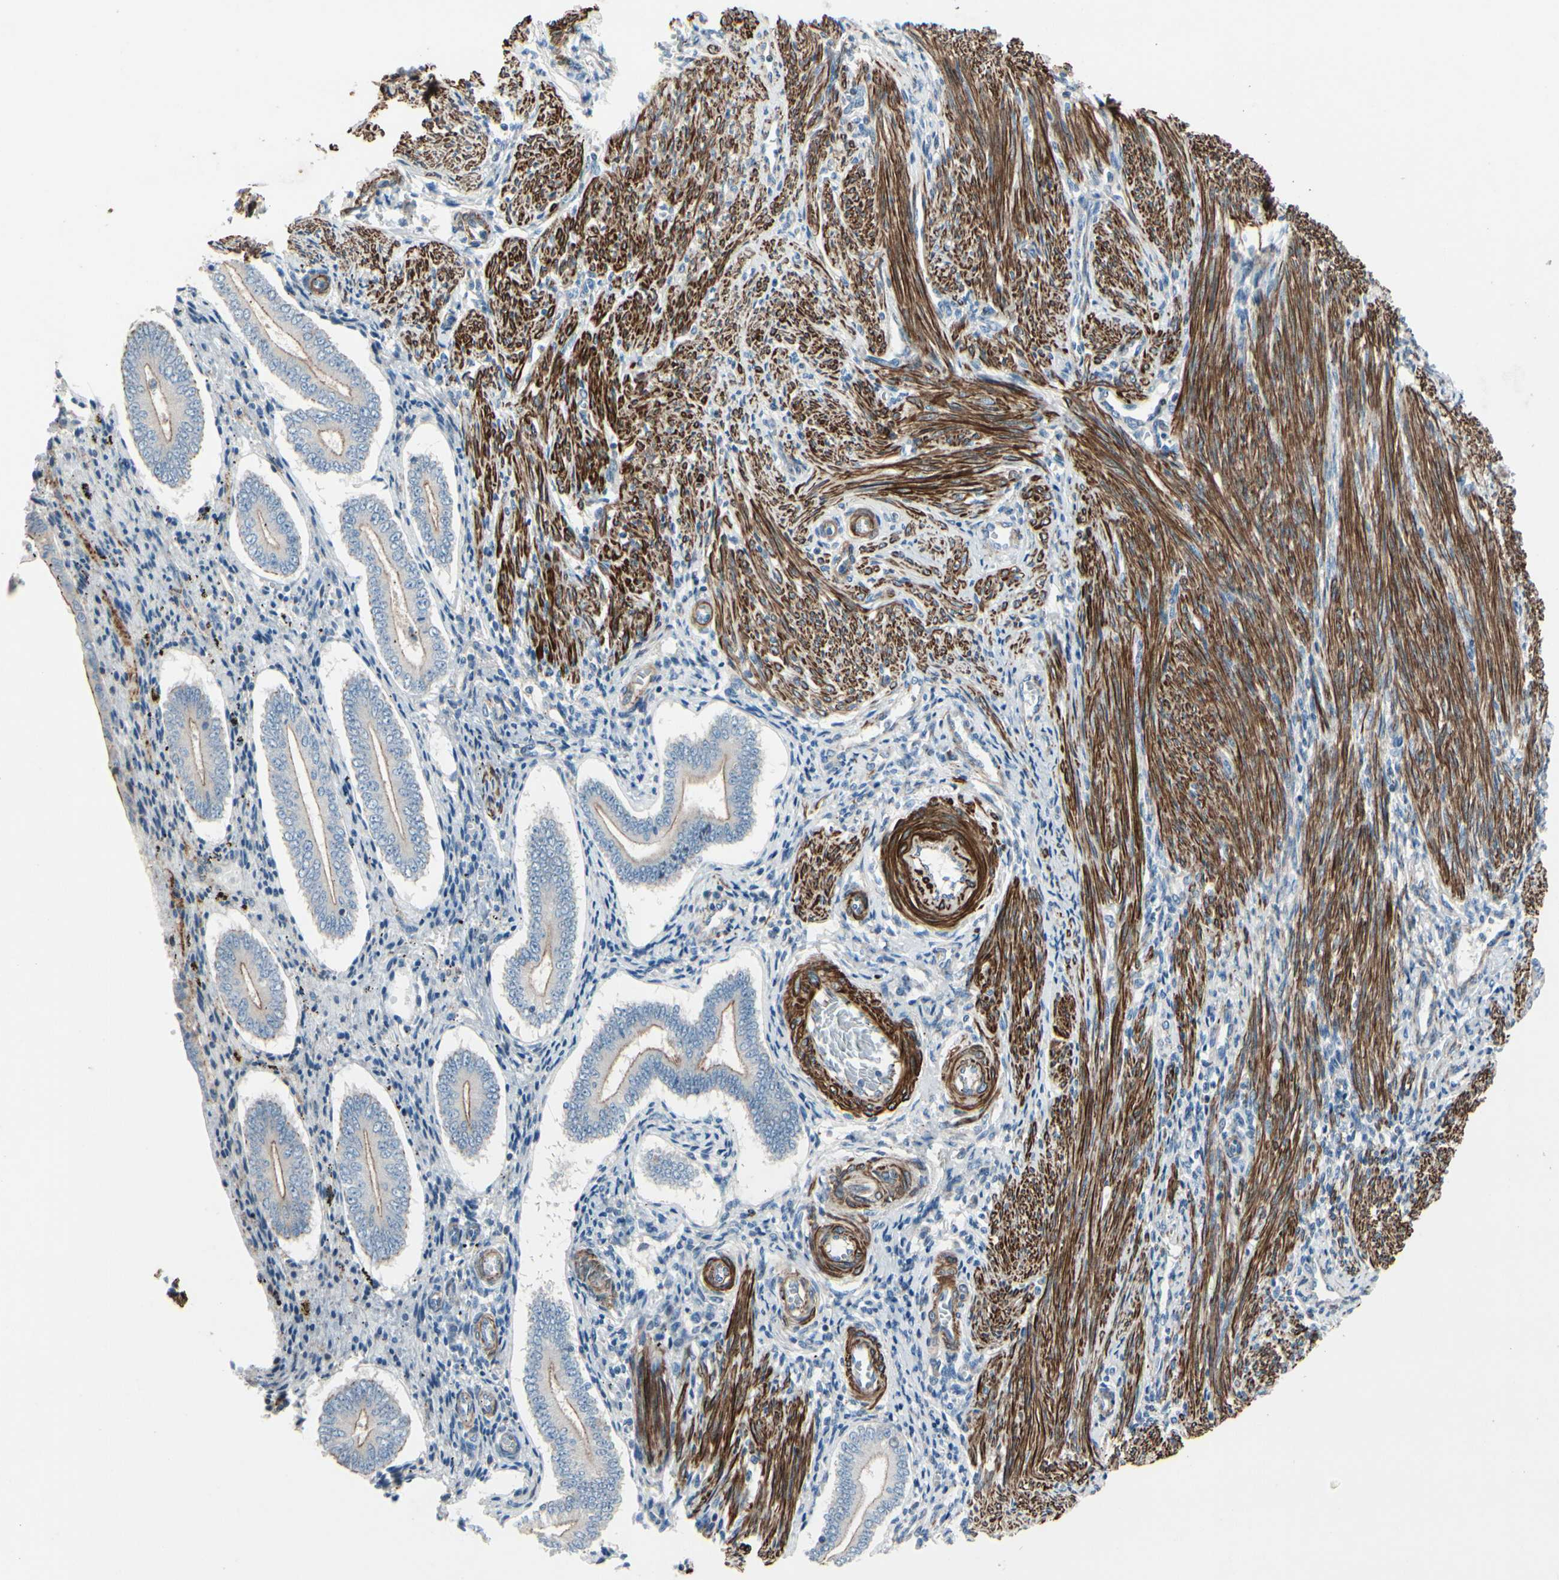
{"staining": {"intensity": "weak", "quantity": "25%-75%", "location": "cytoplasmic/membranous"}, "tissue": "endometrium", "cell_type": "Cells in endometrial stroma", "image_type": "normal", "snomed": [{"axis": "morphology", "description": "Normal tissue, NOS"}, {"axis": "topography", "description": "Endometrium"}], "caption": "An immunohistochemistry (IHC) image of unremarkable tissue is shown. Protein staining in brown highlights weak cytoplasmic/membranous positivity in endometrium within cells in endometrial stroma.", "gene": "TPM1", "patient": {"sex": "female", "age": 42}}